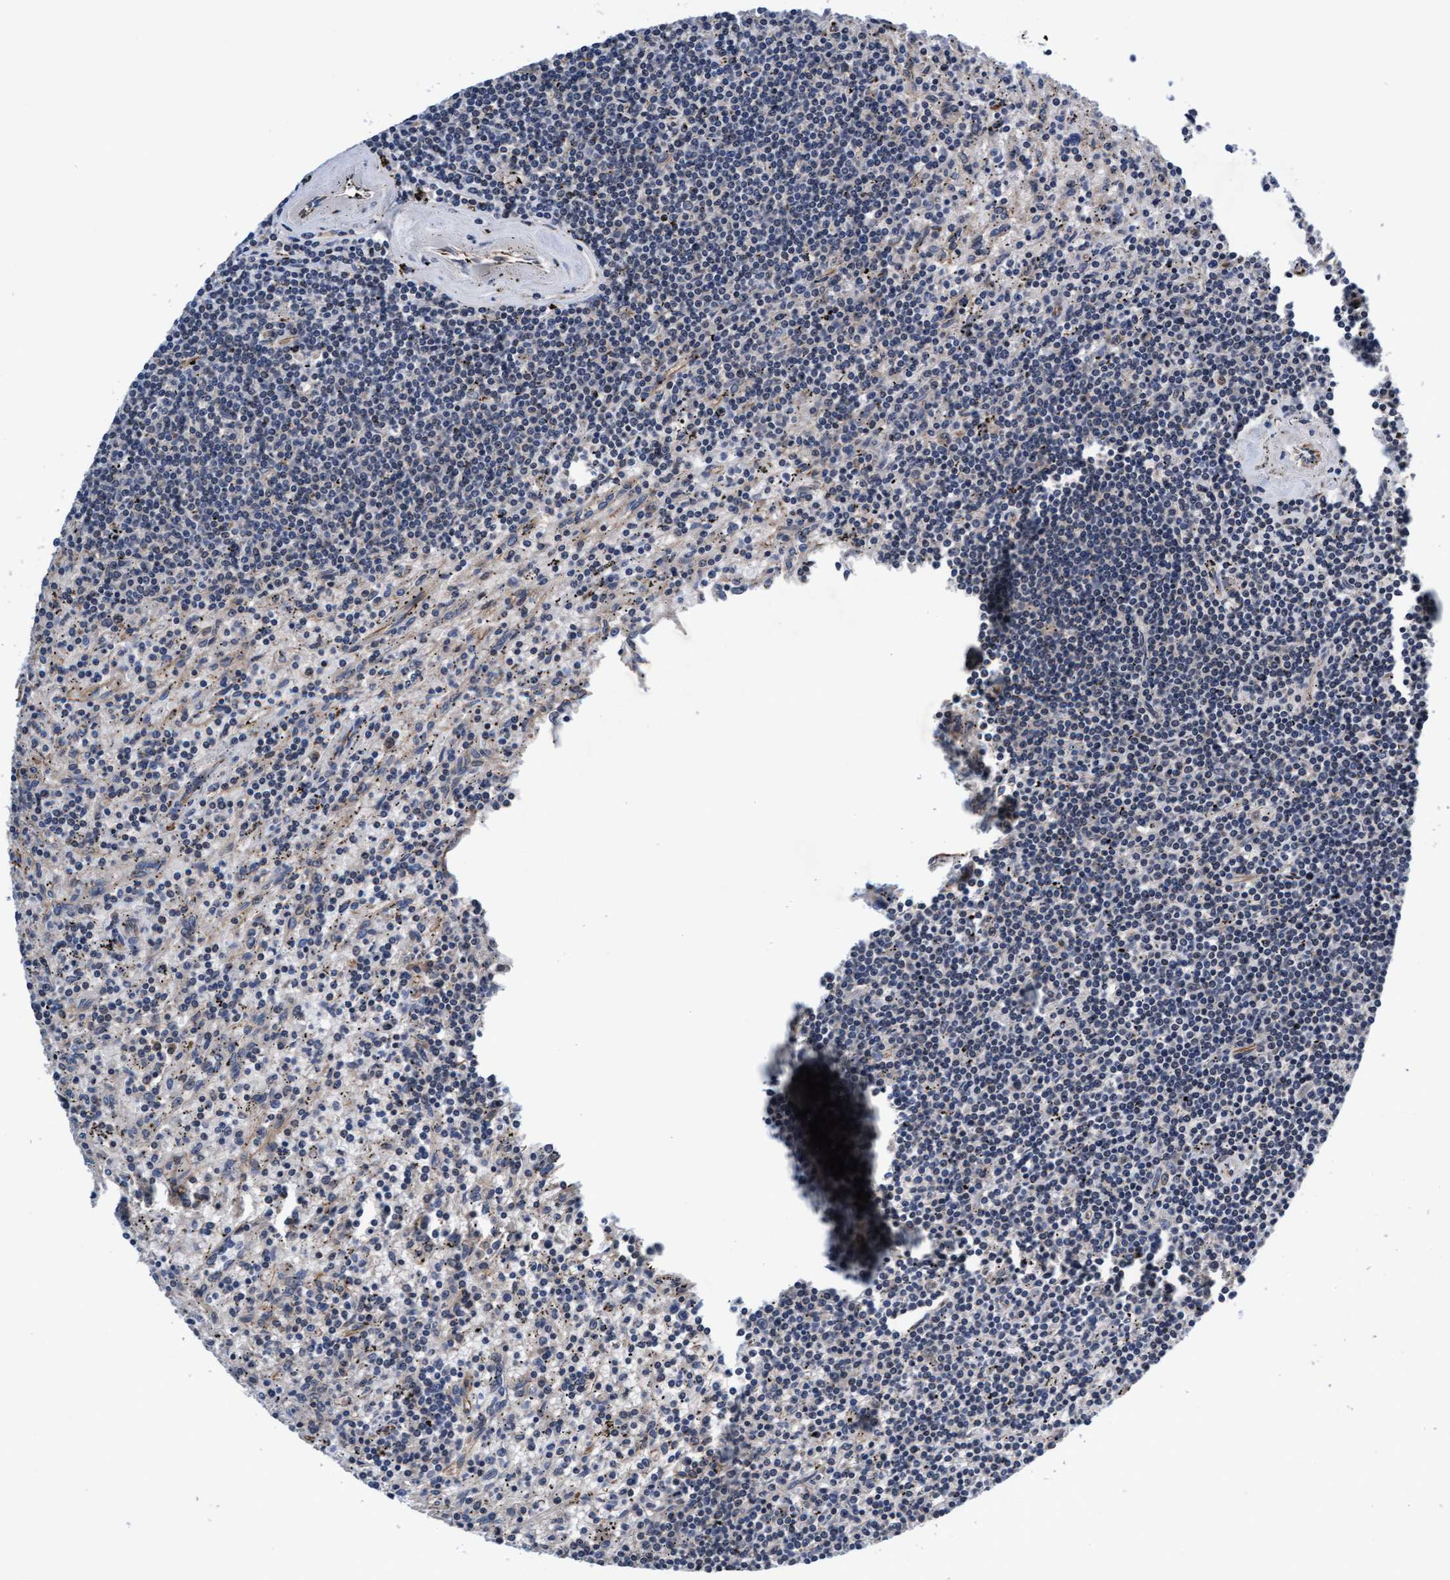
{"staining": {"intensity": "negative", "quantity": "none", "location": "none"}, "tissue": "lymphoma", "cell_type": "Tumor cells", "image_type": "cancer", "snomed": [{"axis": "morphology", "description": "Malignant lymphoma, non-Hodgkin's type, Low grade"}, {"axis": "topography", "description": "Spleen"}], "caption": "IHC image of neoplastic tissue: human lymphoma stained with DAB (3,3'-diaminobenzidine) reveals no significant protein staining in tumor cells.", "gene": "EFCAB13", "patient": {"sex": "male", "age": 76}}